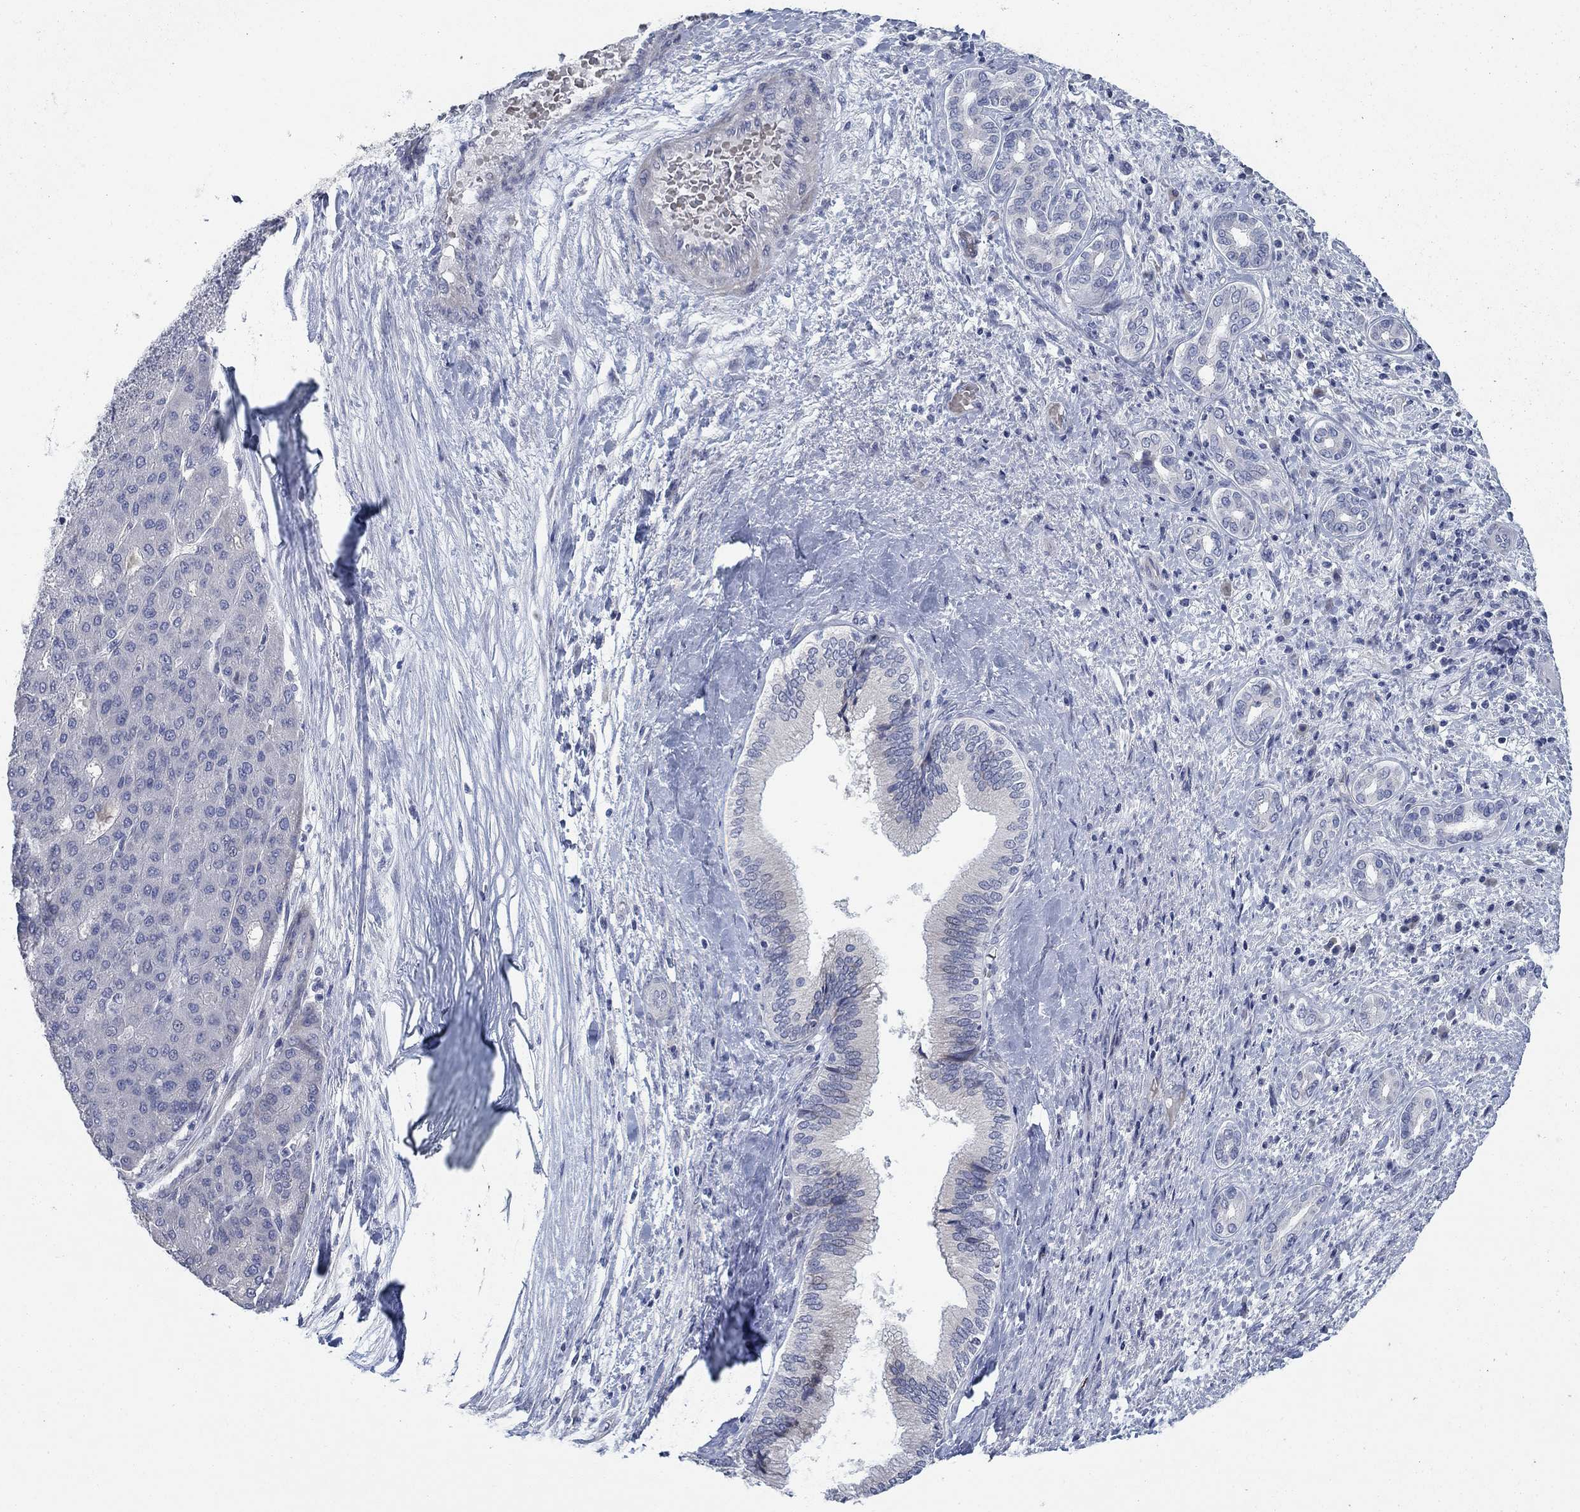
{"staining": {"intensity": "negative", "quantity": "none", "location": "none"}, "tissue": "liver cancer", "cell_type": "Tumor cells", "image_type": "cancer", "snomed": [{"axis": "morphology", "description": "Carcinoma, Hepatocellular, NOS"}, {"axis": "topography", "description": "Liver"}], "caption": "Tumor cells show no significant protein positivity in liver cancer.", "gene": "DNER", "patient": {"sex": "male", "age": 65}}